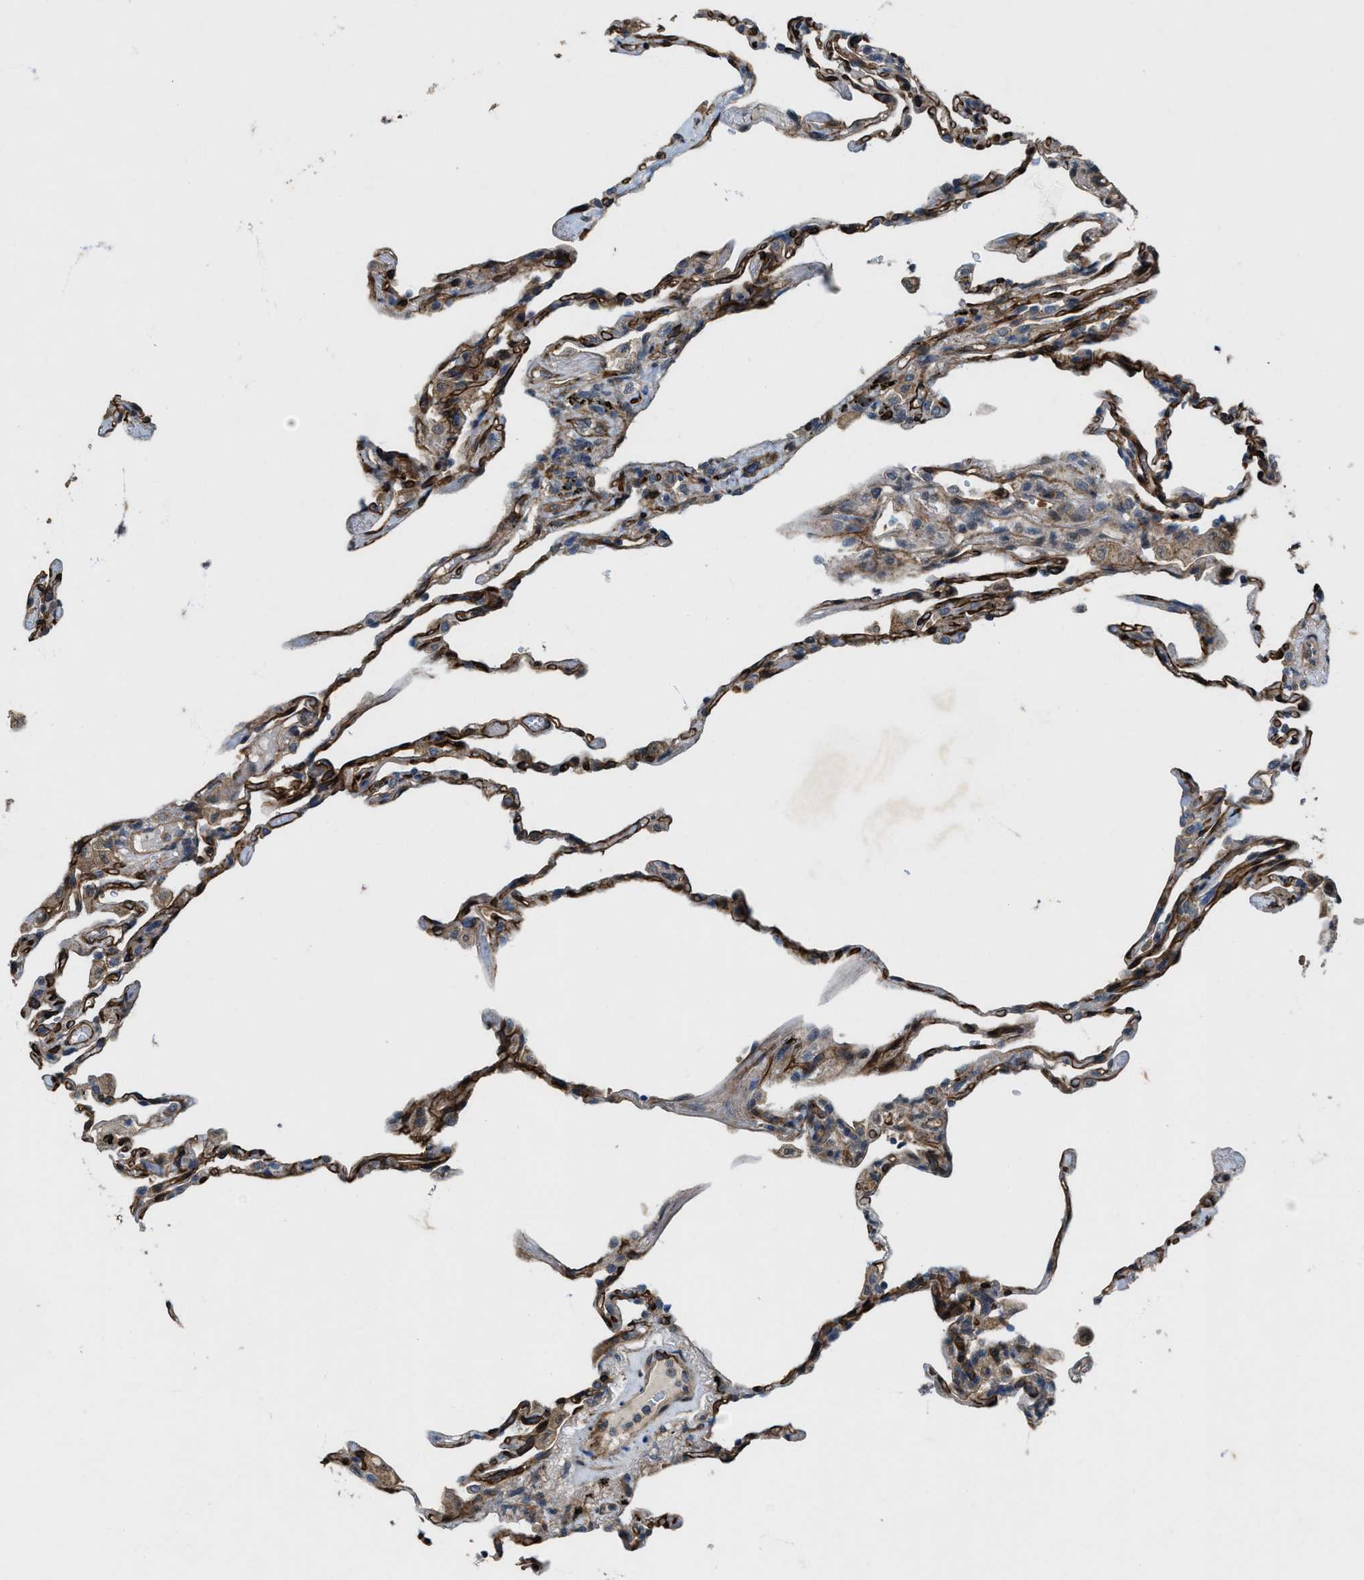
{"staining": {"intensity": "weak", "quantity": "<25%", "location": "cytoplasmic/membranous"}, "tissue": "lung", "cell_type": "Alveolar cells", "image_type": "normal", "snomed": [{"axis": "morphology", "description": "Normal tissue, NOS"}, {"axis": "topography", "description": "Lung"}], "caption": "There is no significant expression in alveolar cells of lung. (Immunohistochemistry, brightfield microscopy, high magnification).", "gene": "LRRC72", "patient": {"sex": "male", "age": 59}}